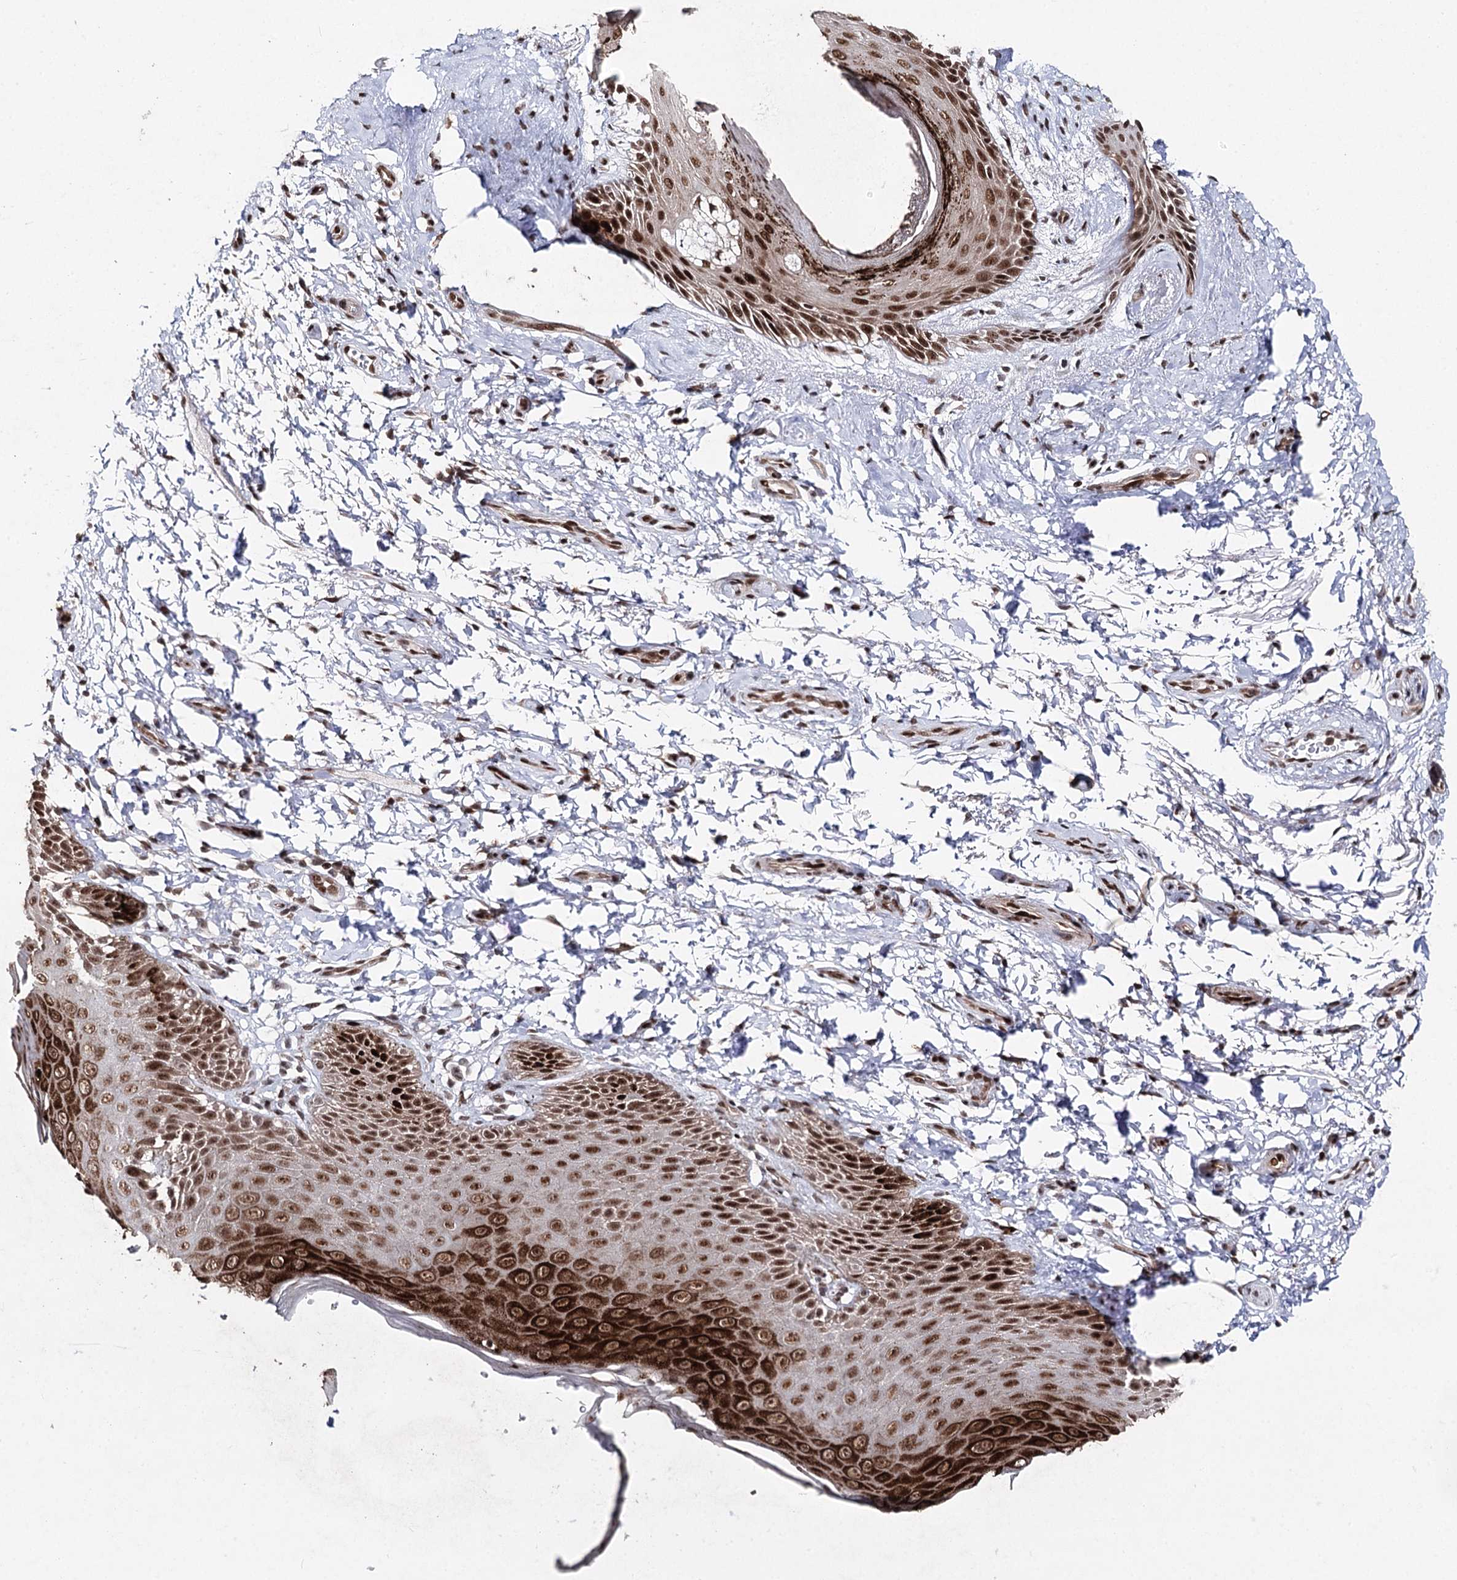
{"staining": {"intensity": "strong", "quantity": ">75%", "location": "cytoplasmic/membranous,nuclear"}, "tissue": "skin", "cell_type": "Epidermal cells", "image_type": "normal", "snomed": [{"axis": "morphology", "description": "Normal tissue, NOS"}, {"axis": "topography", "description": "Anal"}], "caption": "This is a histology image of IHC staining of normal skin, which shows strong positivity in the cytoplasmic/membranous,nuclear of epidermal cells.", "gene": "PDCD4", "patient": {"sex": "male", "age": 44}}